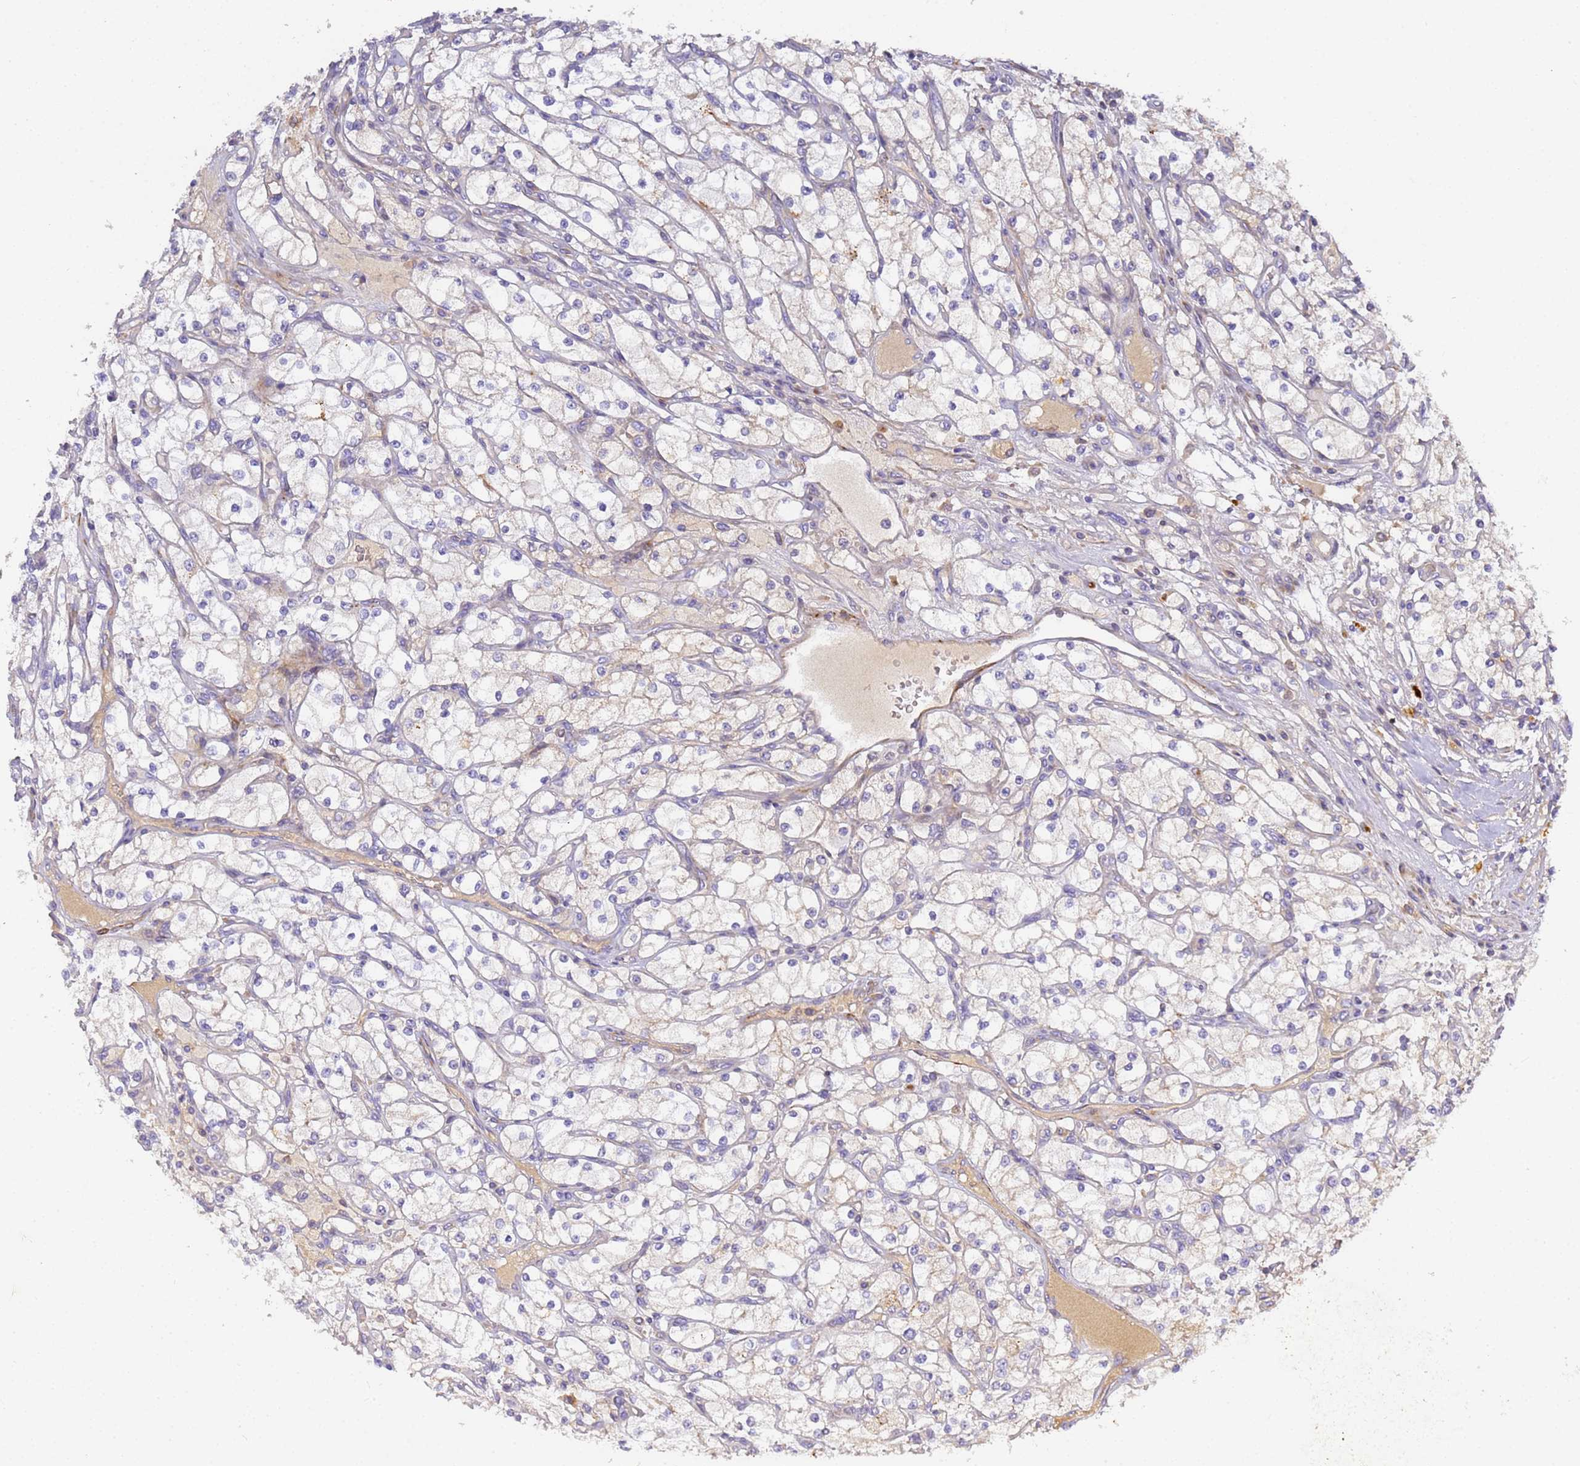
{"staining": {"intensity": "negative", "quantity": "none", "location": "none"}, "tissue": "renal cancer", "cell_type": "Tumor cells", "image_type": "cancer", "snomed": [{"axis": "morphology", "description": "Adenocarcinoma, NOS"}, {"axis": "topography", "description": "Kidney"}], "caption": "There is no significant positivity in tumor cells of renal cancer (adenocarcinoma).", "gene": "CFH", "patient": {"sex": "male", "age": 80}}